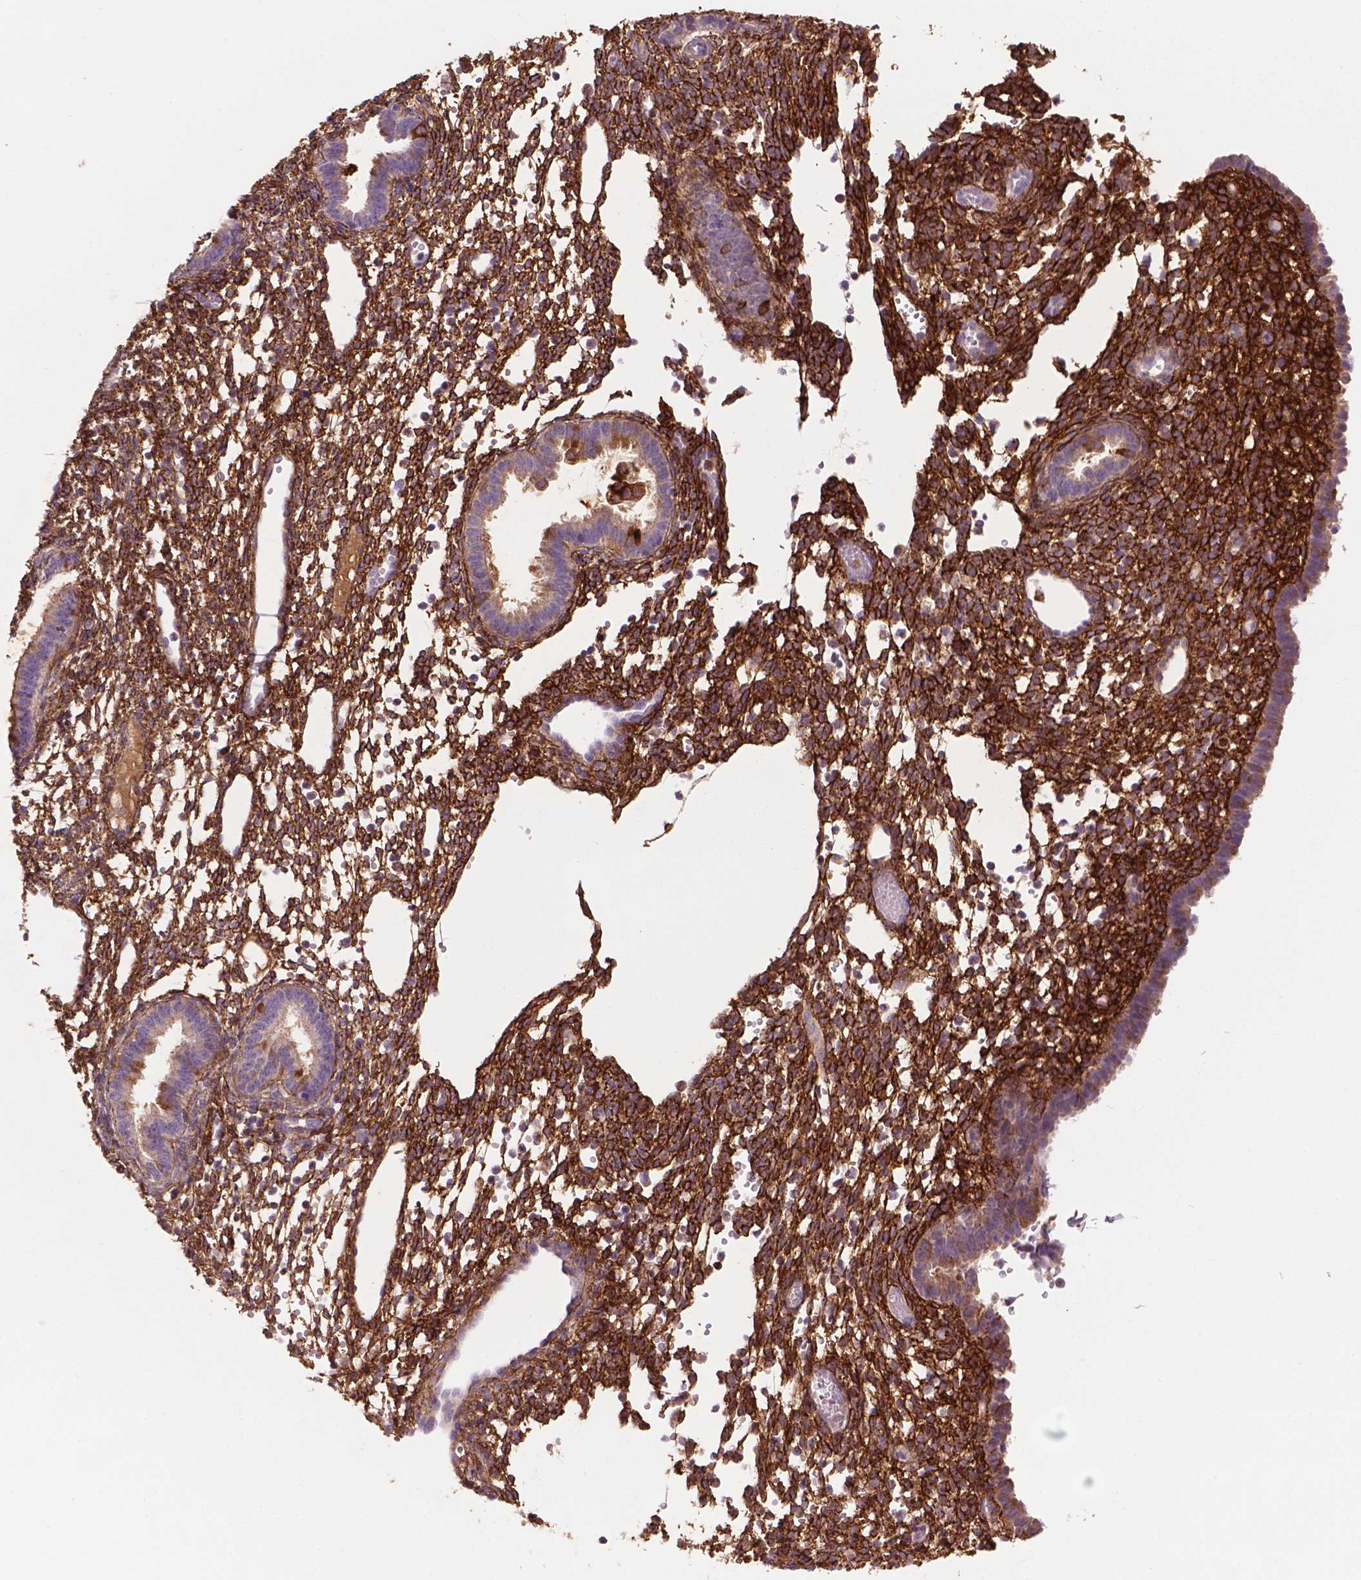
{"staining": {"intensity": "strong", "quantity": ">75%", "location": "cytoplasmic/membranous"}, "tissue": "endometrium", "cell_type": "Cells in endometrial stroma", "image_type": "normal", "snomed": [{"axis": "morphology", "description": "Normal tissue, NOS"}, {"axis": "topography", "description": "Endometrium"}], "caption": "Endometrium stained with IHC reveals strong cytoplasmic/membranous expression in about >75% of cells in endometrial stroma.", "gene": "LRRC3C", "patient": {"sex": "female", "age": 36}}